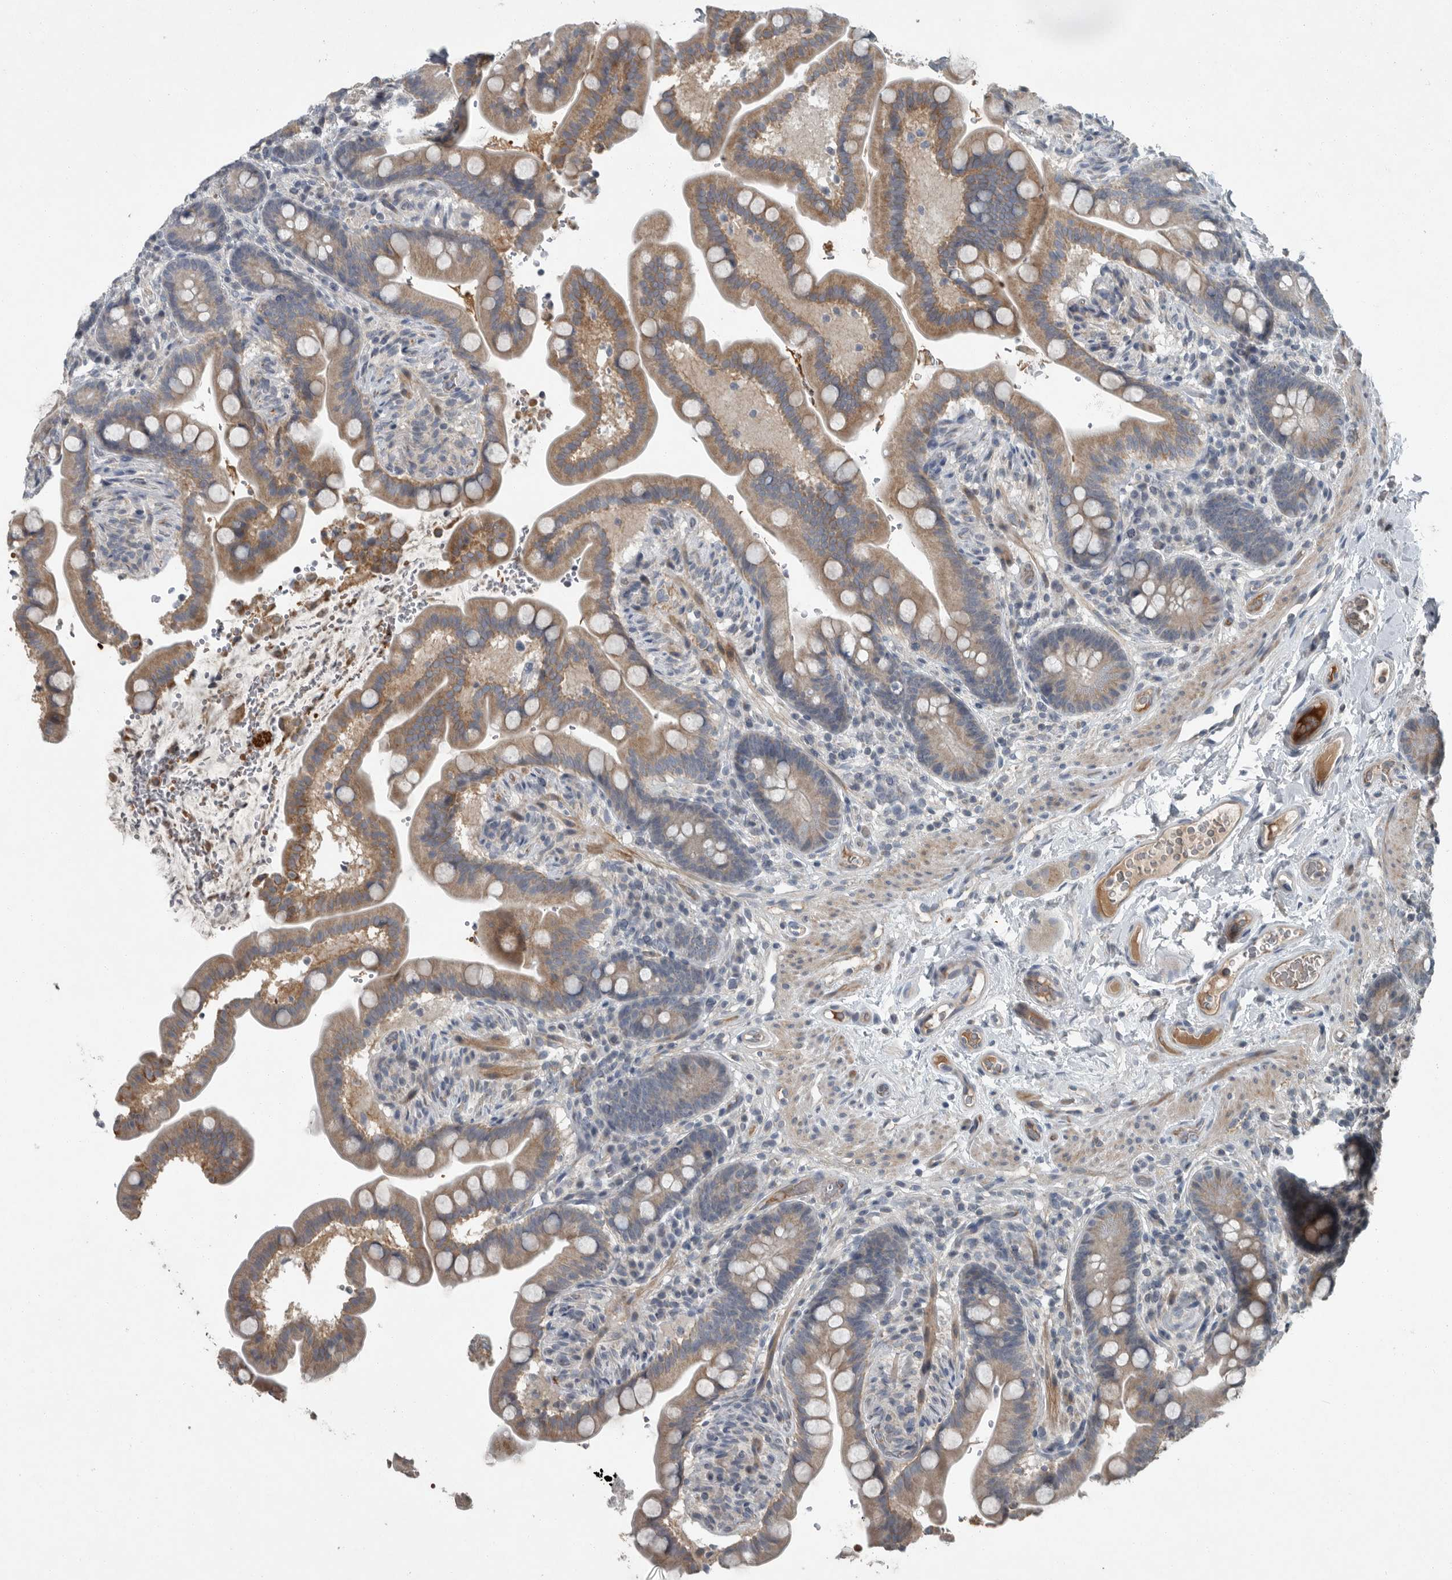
{"staining": {"intensity": "weak", "quantity": ">75%", "location": "cytoplasmic/membranous"}, "tissue": "colon", "cell_type": "Endothelial cells", "image_type": "normal", "snomed": [{"axis": "morphology", "description": "Normal tissue, NOS"}, {"axis": "topography", "description": "Smooth muscle"}, {"axis": "topography", "description": "Colon"}], "caption": "There is low levels of weak cytoplasmic/membranous staining in endothelial cells of normal colon, as demonstrated by immunohistochemical staining (brown color).", "gene": "MPP3", "patient": {"sex": "male", "age": 73}}